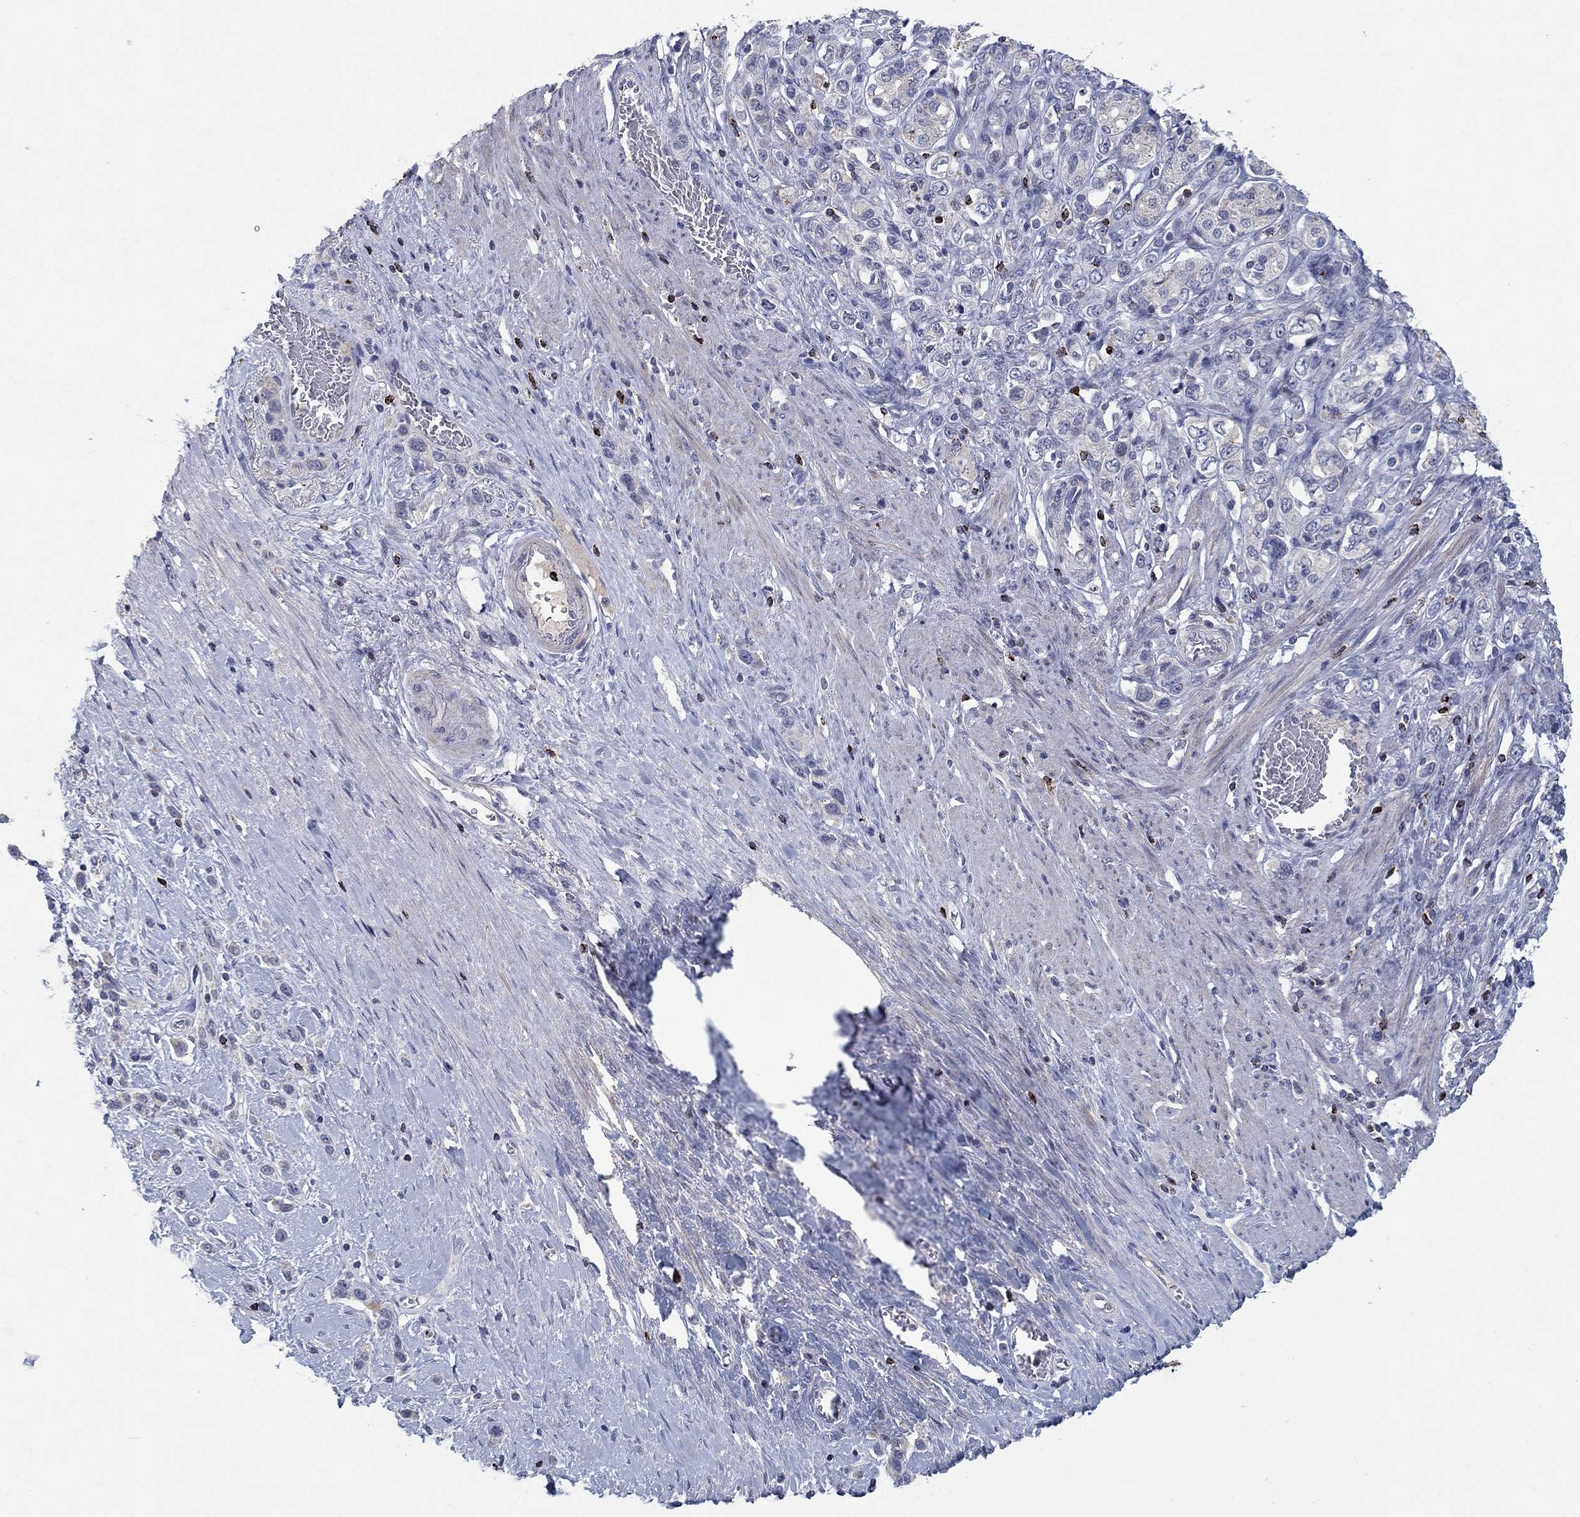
{"staining": {"intensity": "negative", "quantity": "none", "location": "none"}, "tissue": "stomach cancer", "cell_type": "Tumor cells", "image_type": "cancer", "snomed": [{"axis": "morphology", "description": "Normal tissue, NOS"}, {"axis": "morphology", "description": "Adenocarcinoma, NOS"}, {"axis": "morphology", "description": "Adenocarcinoma, High grade"}, {"axis": "topography", "description": "Stomach, upper"}, {"axis": "topography", "description": "Stomach"}], "caption": "Immunohistochemistry (IHC) of human stomach adenocarcinoma exhibits no staining in tumor cells.", "gene": "GZMA", "patient": {"sex": "female", "age": 65}}